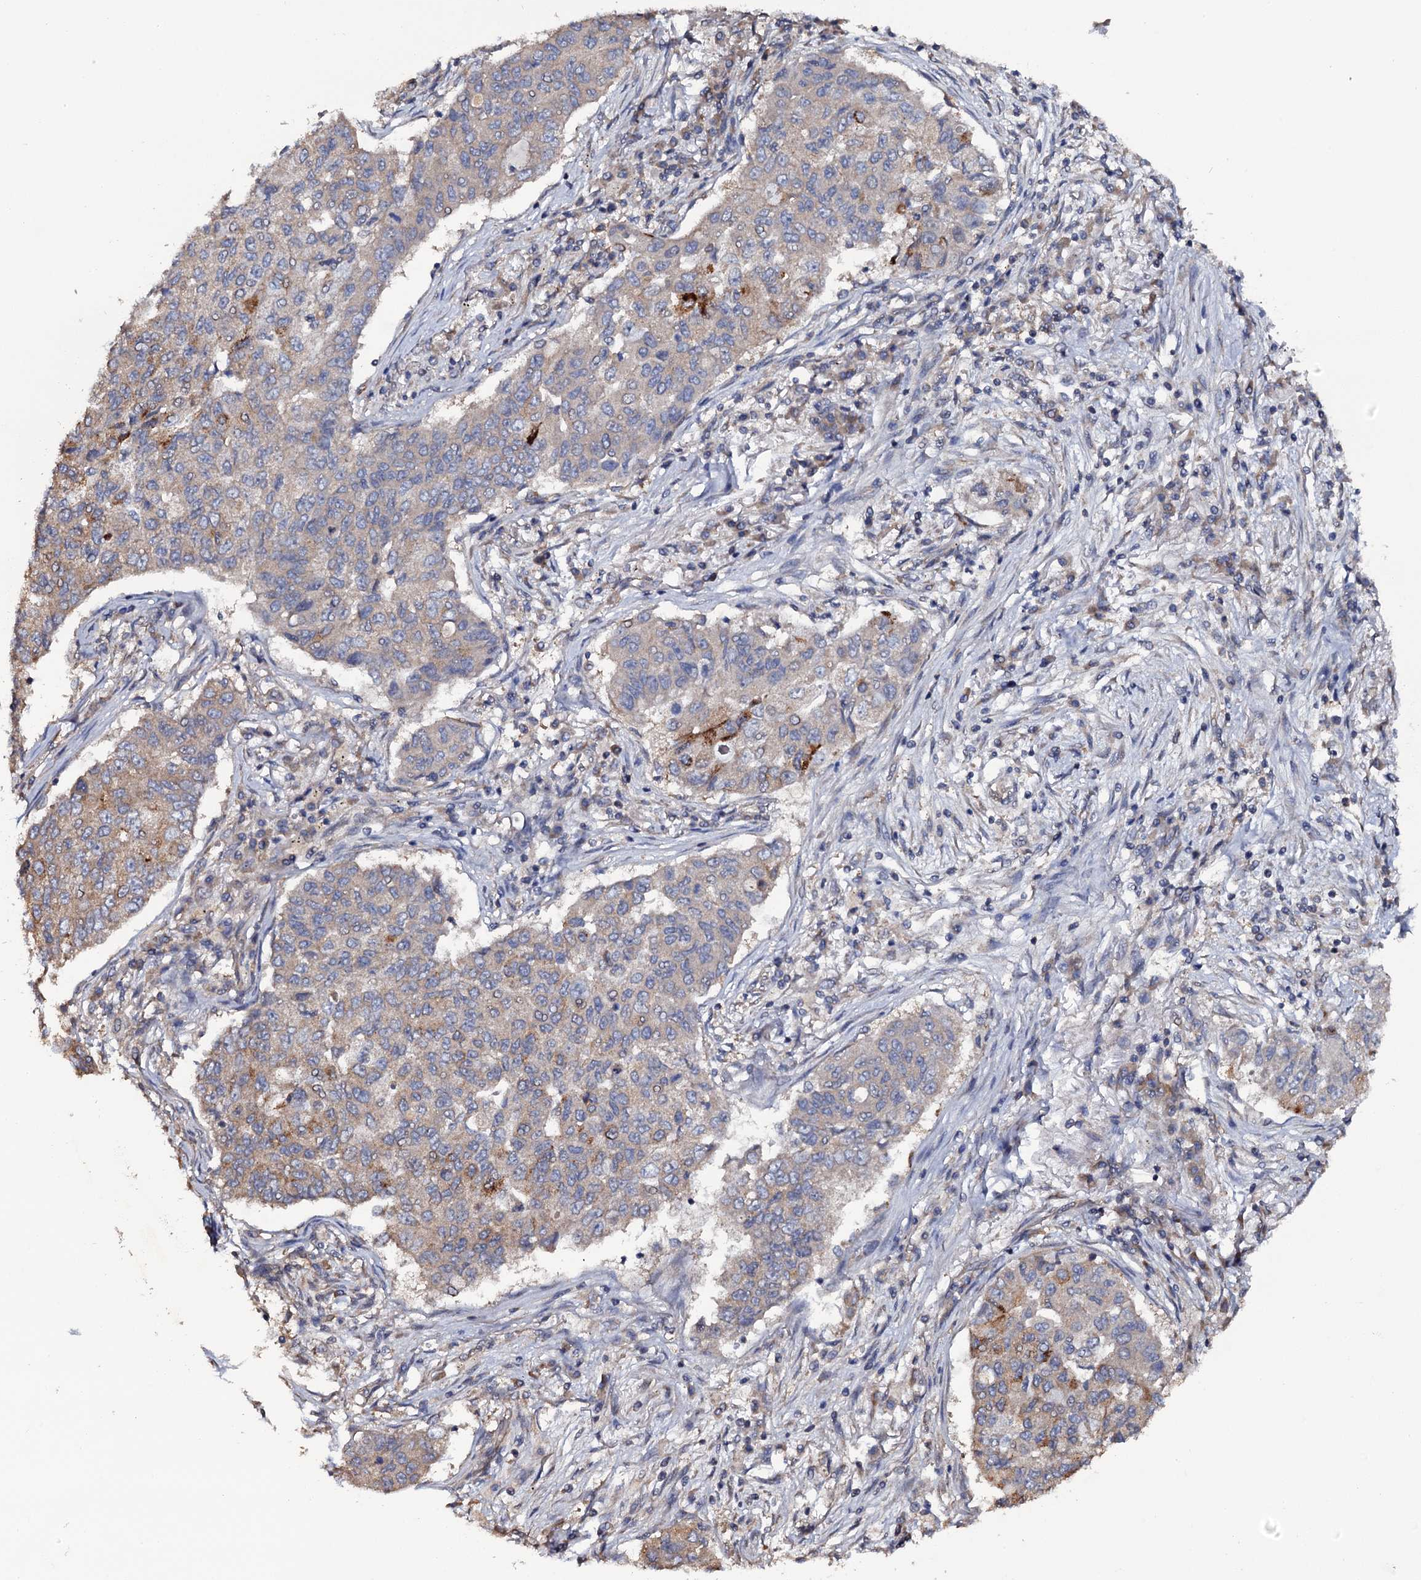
{"staining": {"intensity": "moderate", "quantity": "<25%", "location": "cytoplasmic/membranous"}, "tissue": "lung cancer", "cell_type": "Tumor cells", "image_type": "cancer", "snomed": [{"axis": "morphology", "description": "Squamous cell carcinoma, NOS"}, {"axis": "topography", "description": "Lung"}], "caption": "Immunohistochemistry micrograph of neoplastic tissue: lung cancer stained using immunohistochemistry (IHC) demonstrates low levels of moderate protein expression localized specifically in the cytoplasmic/membranous of tumor cells, appearing as a cytoplasmic/membranous brown color.", "gene": "TTC23", "patient": {"sex": "male", "age": 74}}